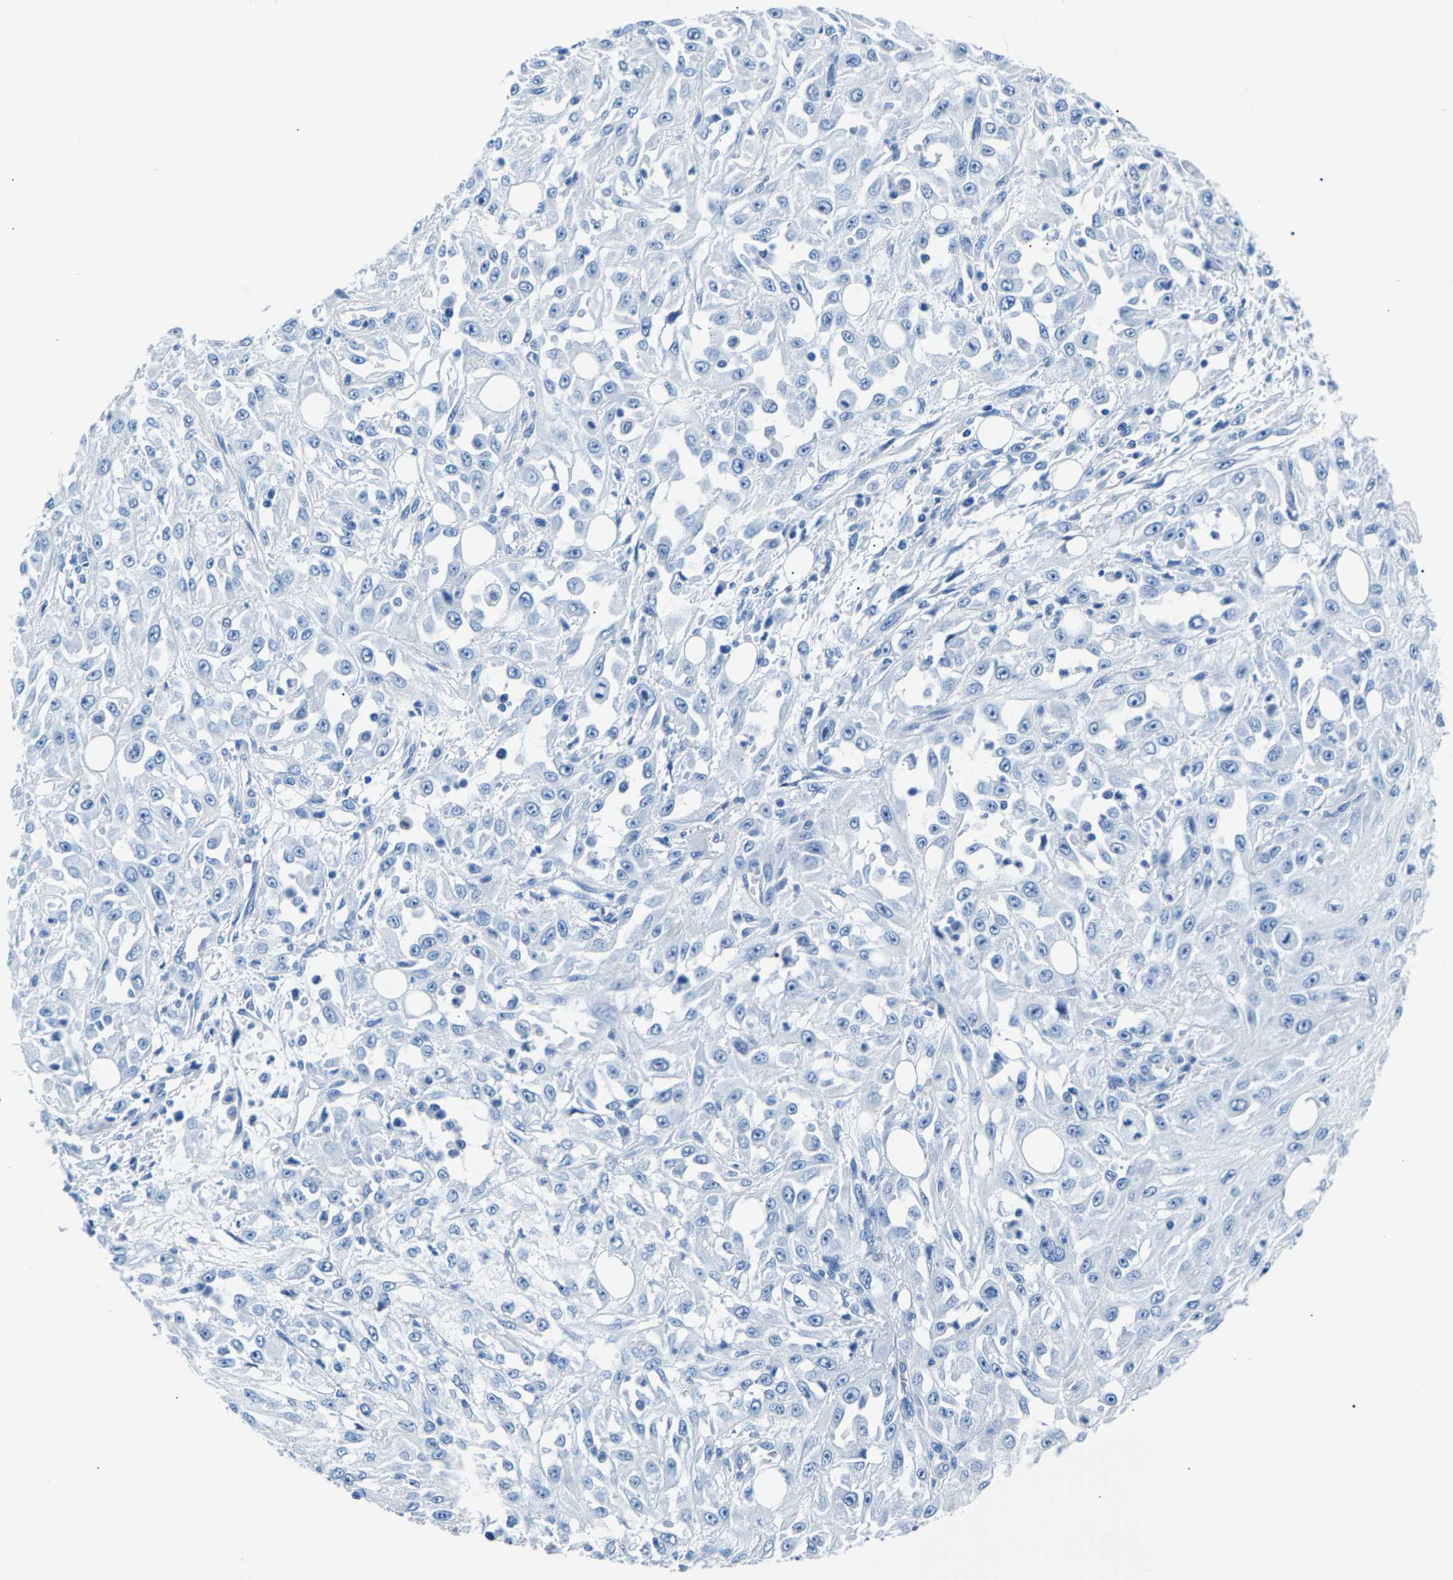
{"staining": {"intensity": "negative", "quantity": "none", "location": "none"}, "tissue": "skin cancer", "cell_type": "Tumor cells", "image_type": "cancer", "snomed": [{"axis": "morphology", "description": "Squamous cell carcinoma, NOS"}, {"axis": "morphology", "description": "Squamous cell carcinoma, metastatic, NOS"}, {"axis": "topography", "description": "Skin"}, {"axis": "topography", "description": "Lymph node"}], "caption": "This is an IHC image of human metastatic squamous cell carcinoma (skin). There is no expression in tumor cells.", "gene": "CPS1", "patient": {"sex": "male", "age": 75}}